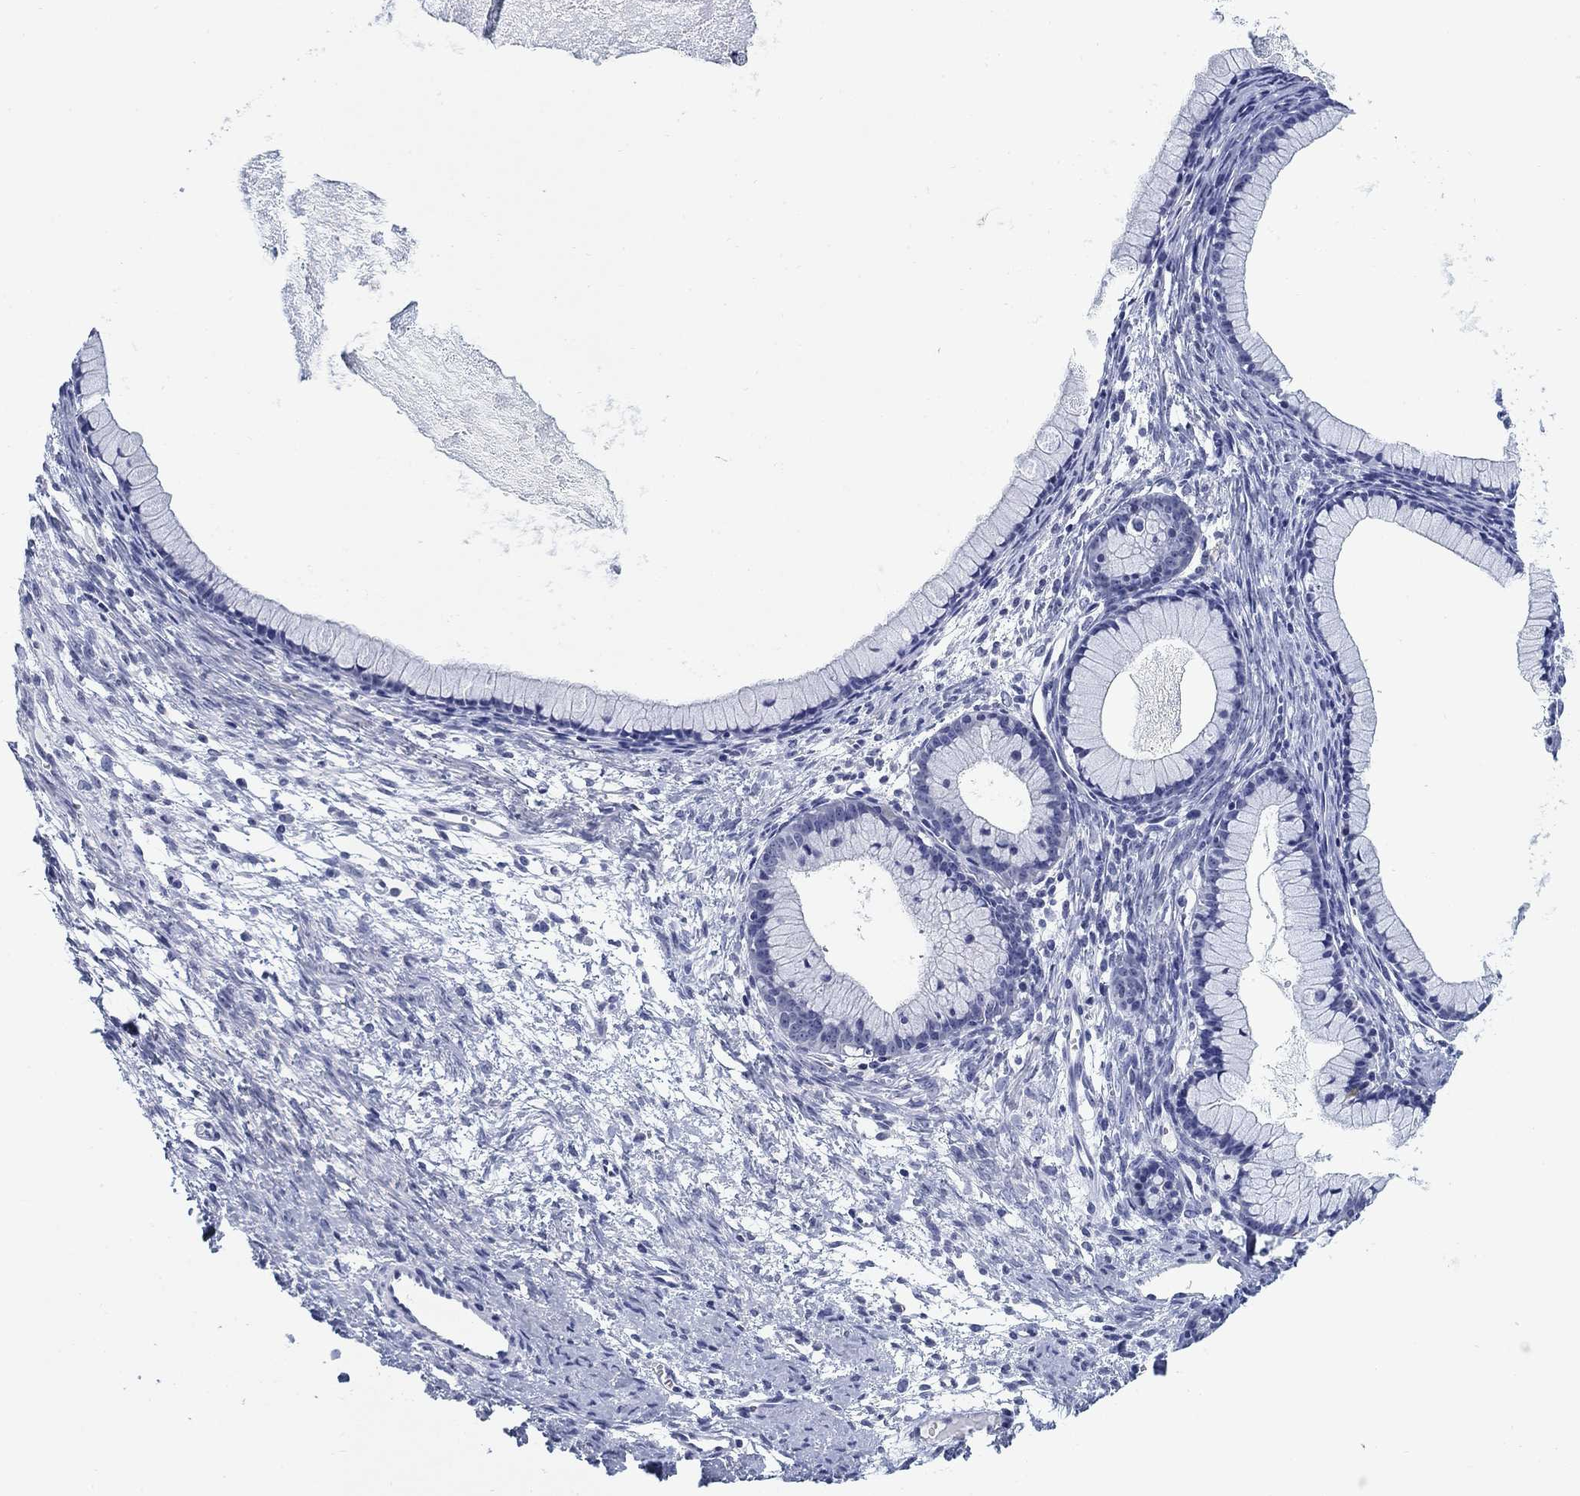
{"staining": {"intensity": "negative", "quantity": "none", "location": "none"}, "tissue": "ovarian cancer", "cell_type": "Tumor cells", "image_type": "cancer", "snomed": [{"axis": "morphology", "description": "Cystadenocarcinoma, mucinous, NOS"}, {"axis": "topography", "description": "Ovary"}], "caption": "High power microscopy micrograph of an immunohistochemistry histopathology image of ovarian cancer, revealing no significant staining in tumor cells.", "gene": "OTUB2", "patient": {"sex": "female", "age": 41}}